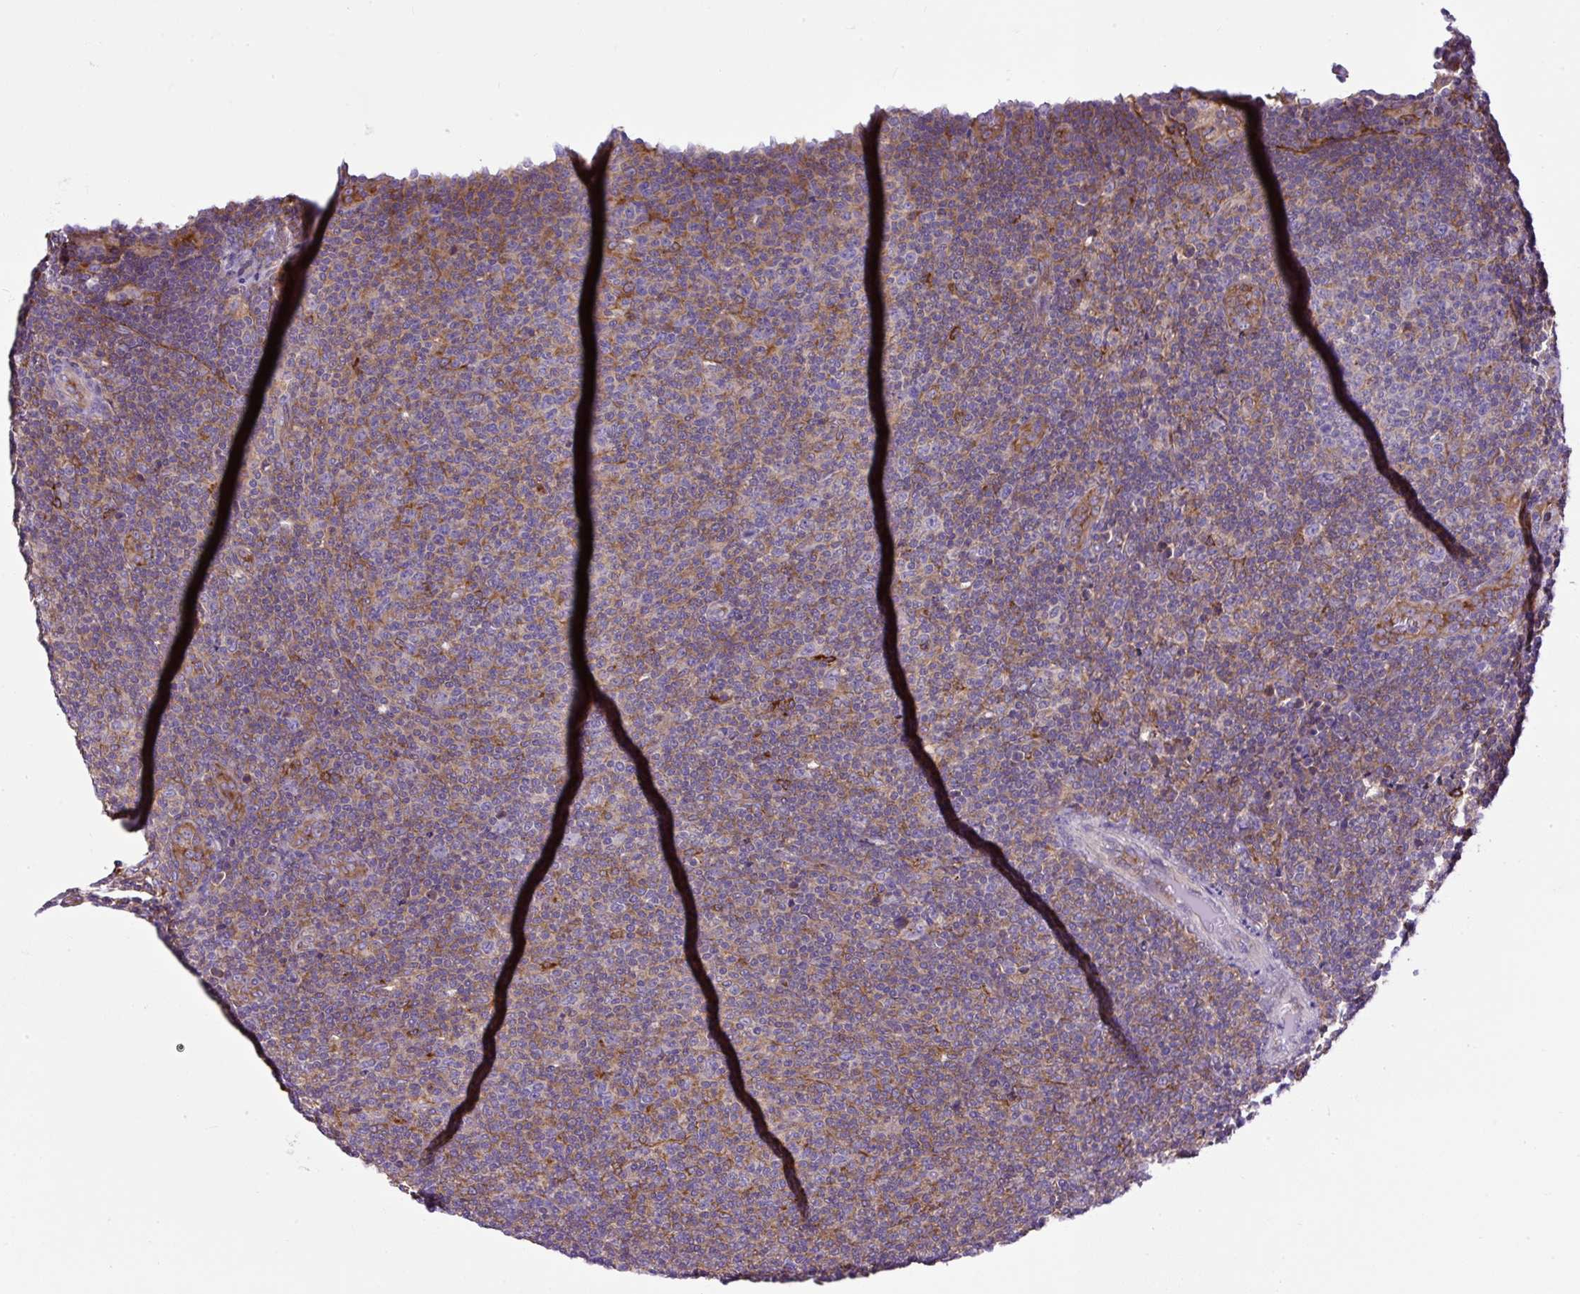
{"staining": {"intensity": "negative", "quantity": "none", "location": "none"}, "tissue": "lymphoma", "cell_type": "Tumor cells", "image_type": "cancer", "snomed": [{"axis": "morphology", "description": "Malignant lymphoma, non-Hodgkin's type, Low grade"}, {"axis": "topography", "description": "Lymph node"}], "caption": "A high-resolution image shows immunohistochemistry staining of lymphoma, which exhibits no significant expression in tumor cells.", "gene": "MAP1S", "patient": {"sex": "male", "age": 66}}